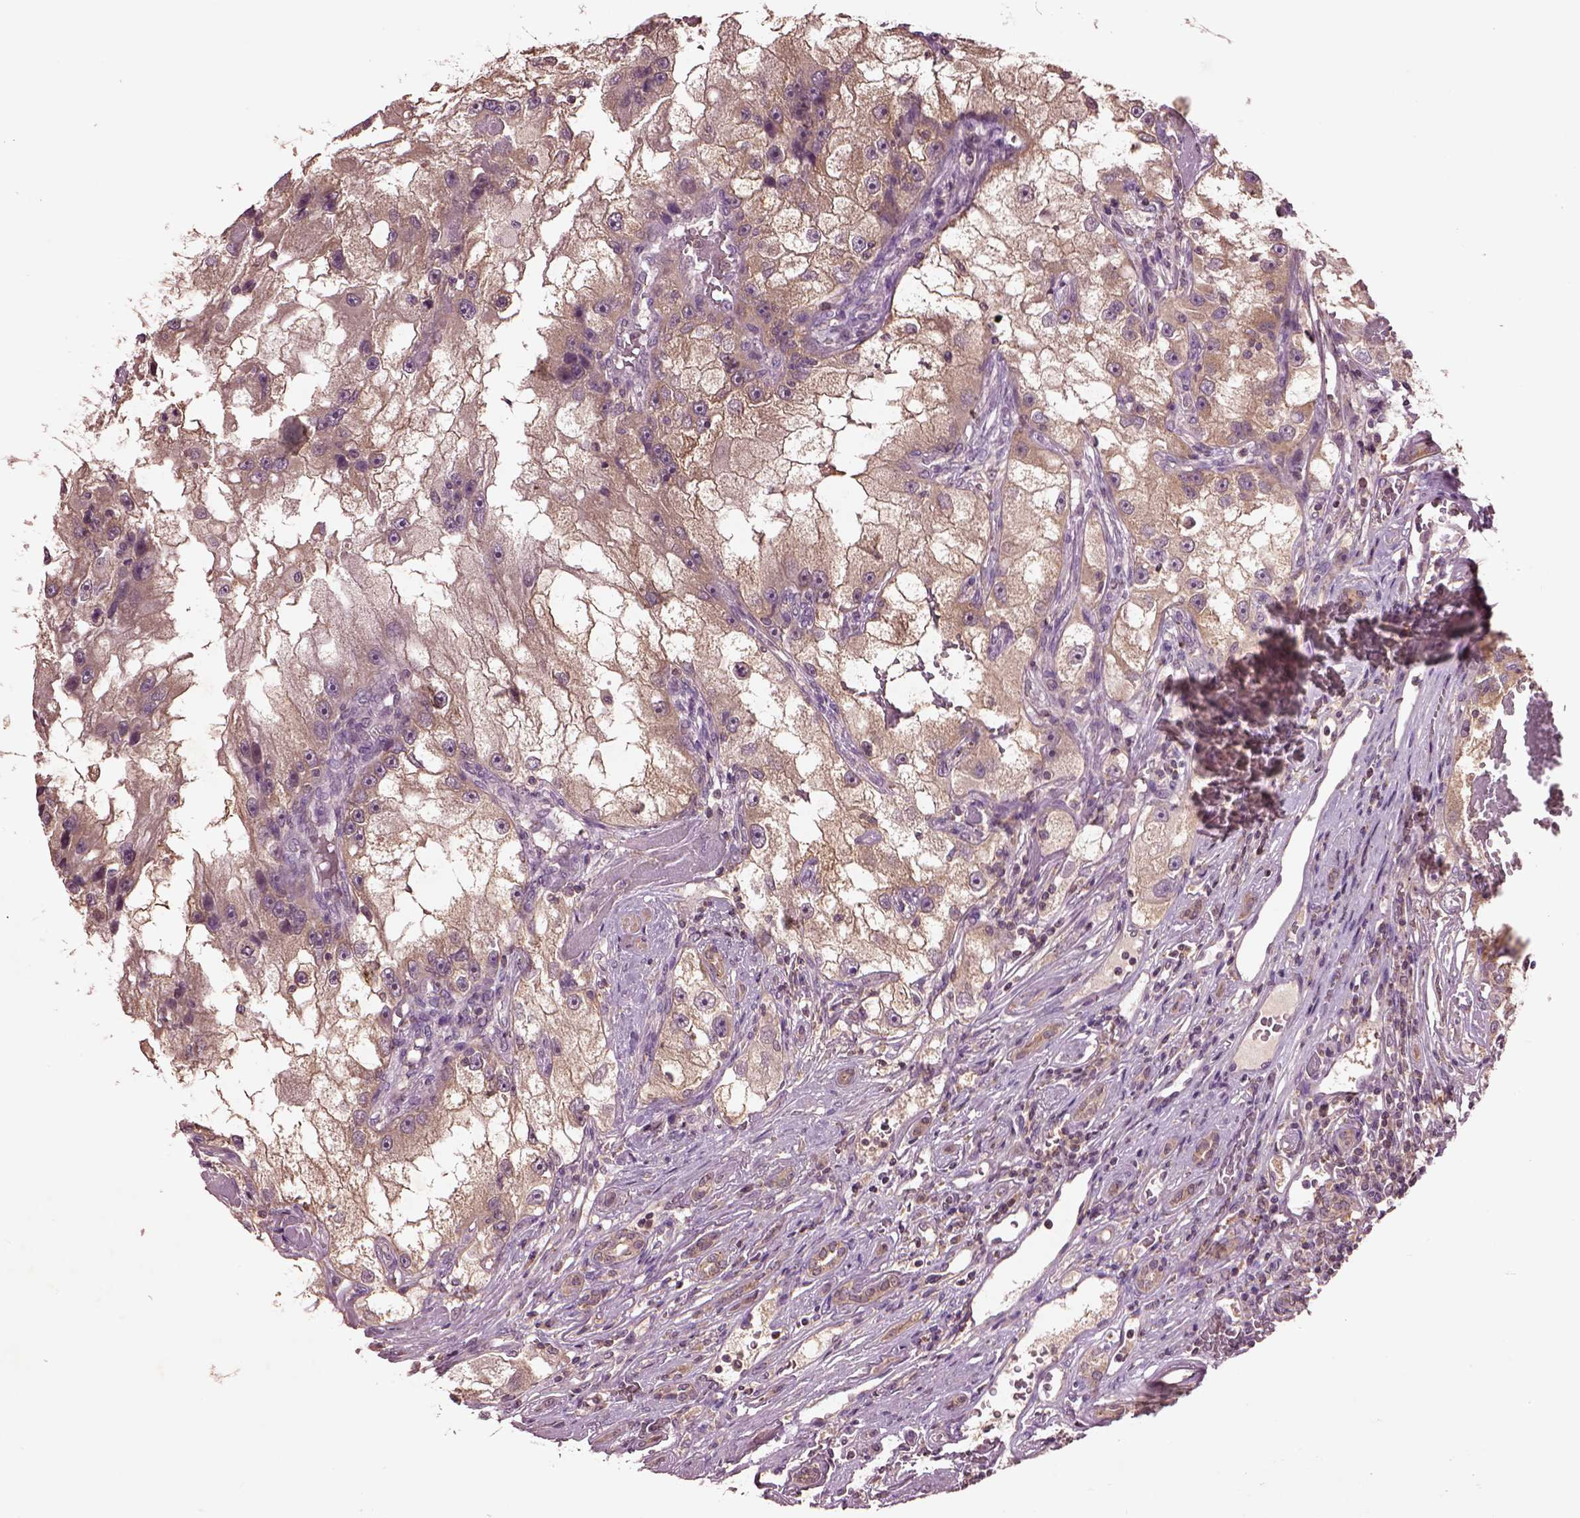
{"staining": {"intensity": "weak", "quantity": ">75%", "location": "cytoplasmic/membranous"}, "tissue": "renal cancer", "cell_type": "Tumor cells", "image_type": "cancer", "snomed": [{"axis": "morphology", "description": "Adenocarcinoma, NOS"}, {"axis": "topography", "description": "Kidney"}], "caption": "This histopathology image shows IHC staining of renal cancer (adenocarcinoma), with low weak cytoplasmic/membranous positivity in approximately >75% of tumor cells.", "gene": "MTHFS", "patient": {"sex": "male", "age": 63}}